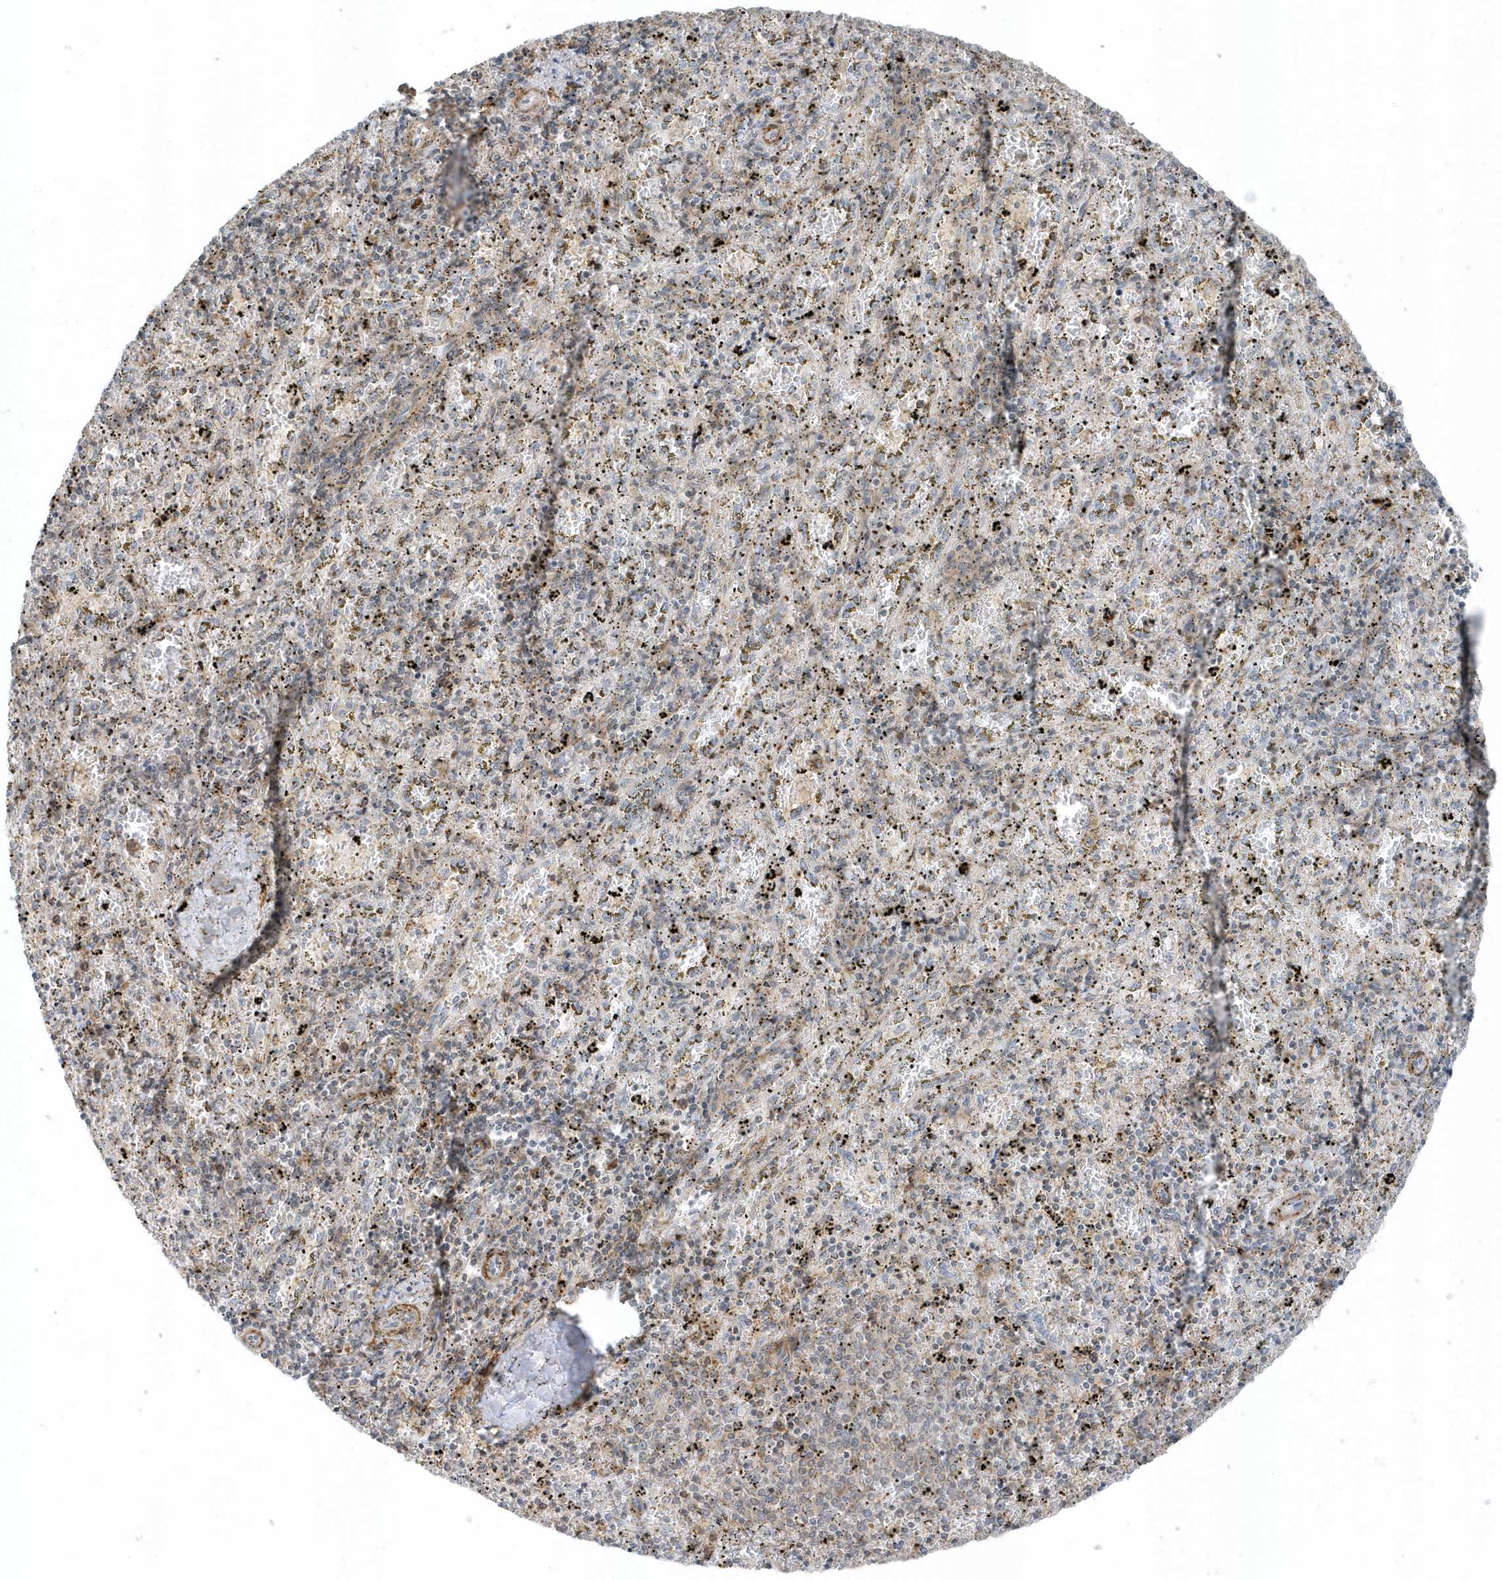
{"staining": {"intensity": "moderate", "quantity": "25%-75%", "location": "cytoplasmic/membranous"}, "tissue": "spleen", "cell_type": "Cells in red pulp", "image_type": "normal", "snomed": [{"axis": "morphology", "description": "Normal tissue, NOS"}, {"axis": "topography", "description": "Spleen"}], "caption": "Protein staining displays moderate cytoplasmic/membranous positivity in approximately 25%-75% of cells in red pulp in unremarkable spleen. (Brightfield microscopy of DAB IHC at high magnification).", "gene": "CACNB2", "patient": {"sex": "male", "age": 11}}